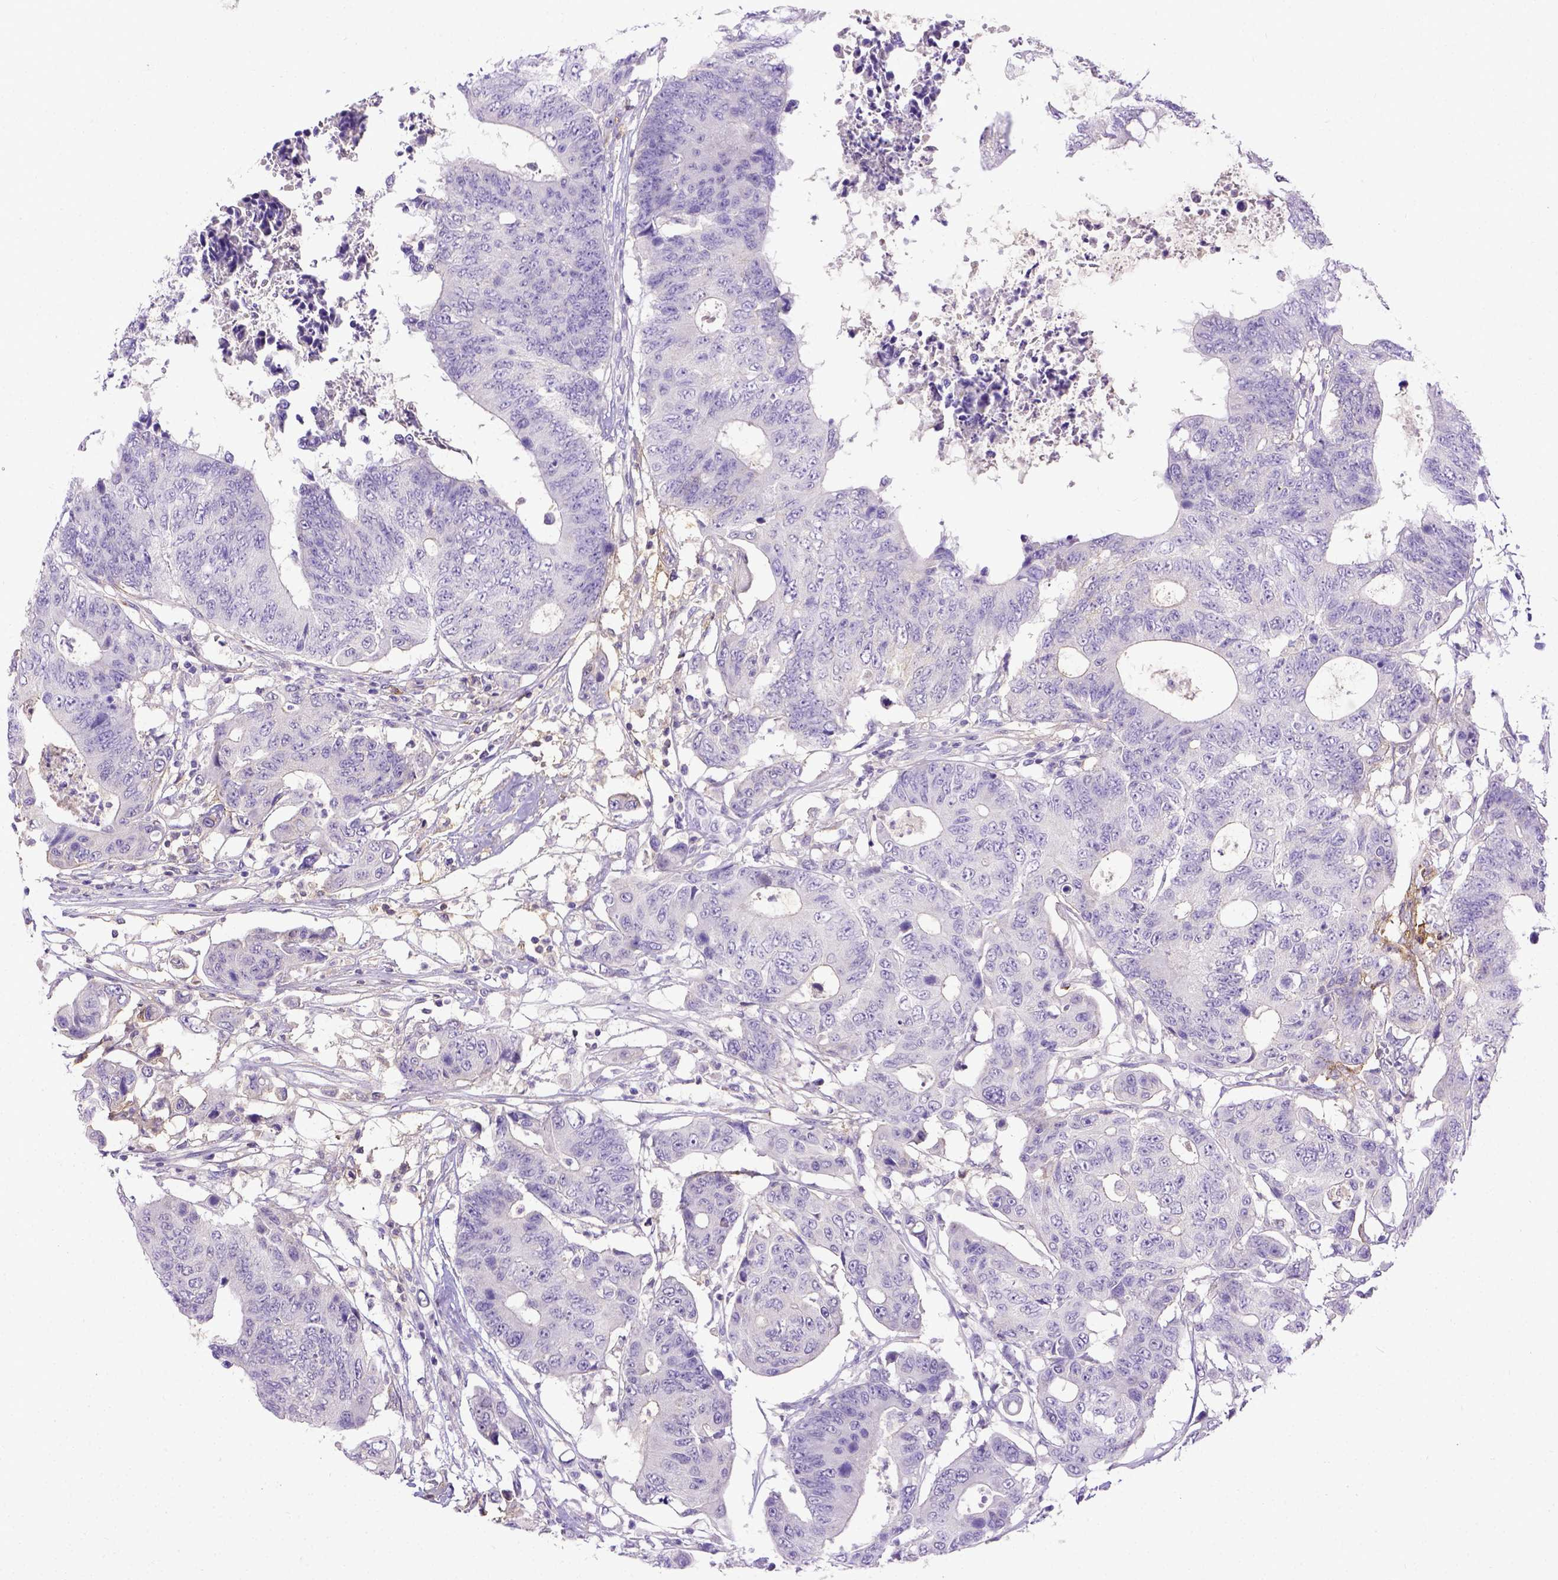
{"staining": {"intensity": "negative", "quantity": "none", "location": "none"}, "tissue": "colorectal cancer", "cell_type": "Tumor cells", "image_type": "cancer", "snomed": [{"axis": "morphology", "description": "Adenocarcinoma, NOS"}, {"axis": "topography", "description": "Colon"}], "caption": "Immunohistochemistry (IHC) micrograph of neoplastic tissue: human colorectal cancer (adenocarcinoma) stained with DAB displays no significant protein positivity in tumor cells.", "gene": "B3GAT1", "patient": {"sex": "female", "age": 48}}